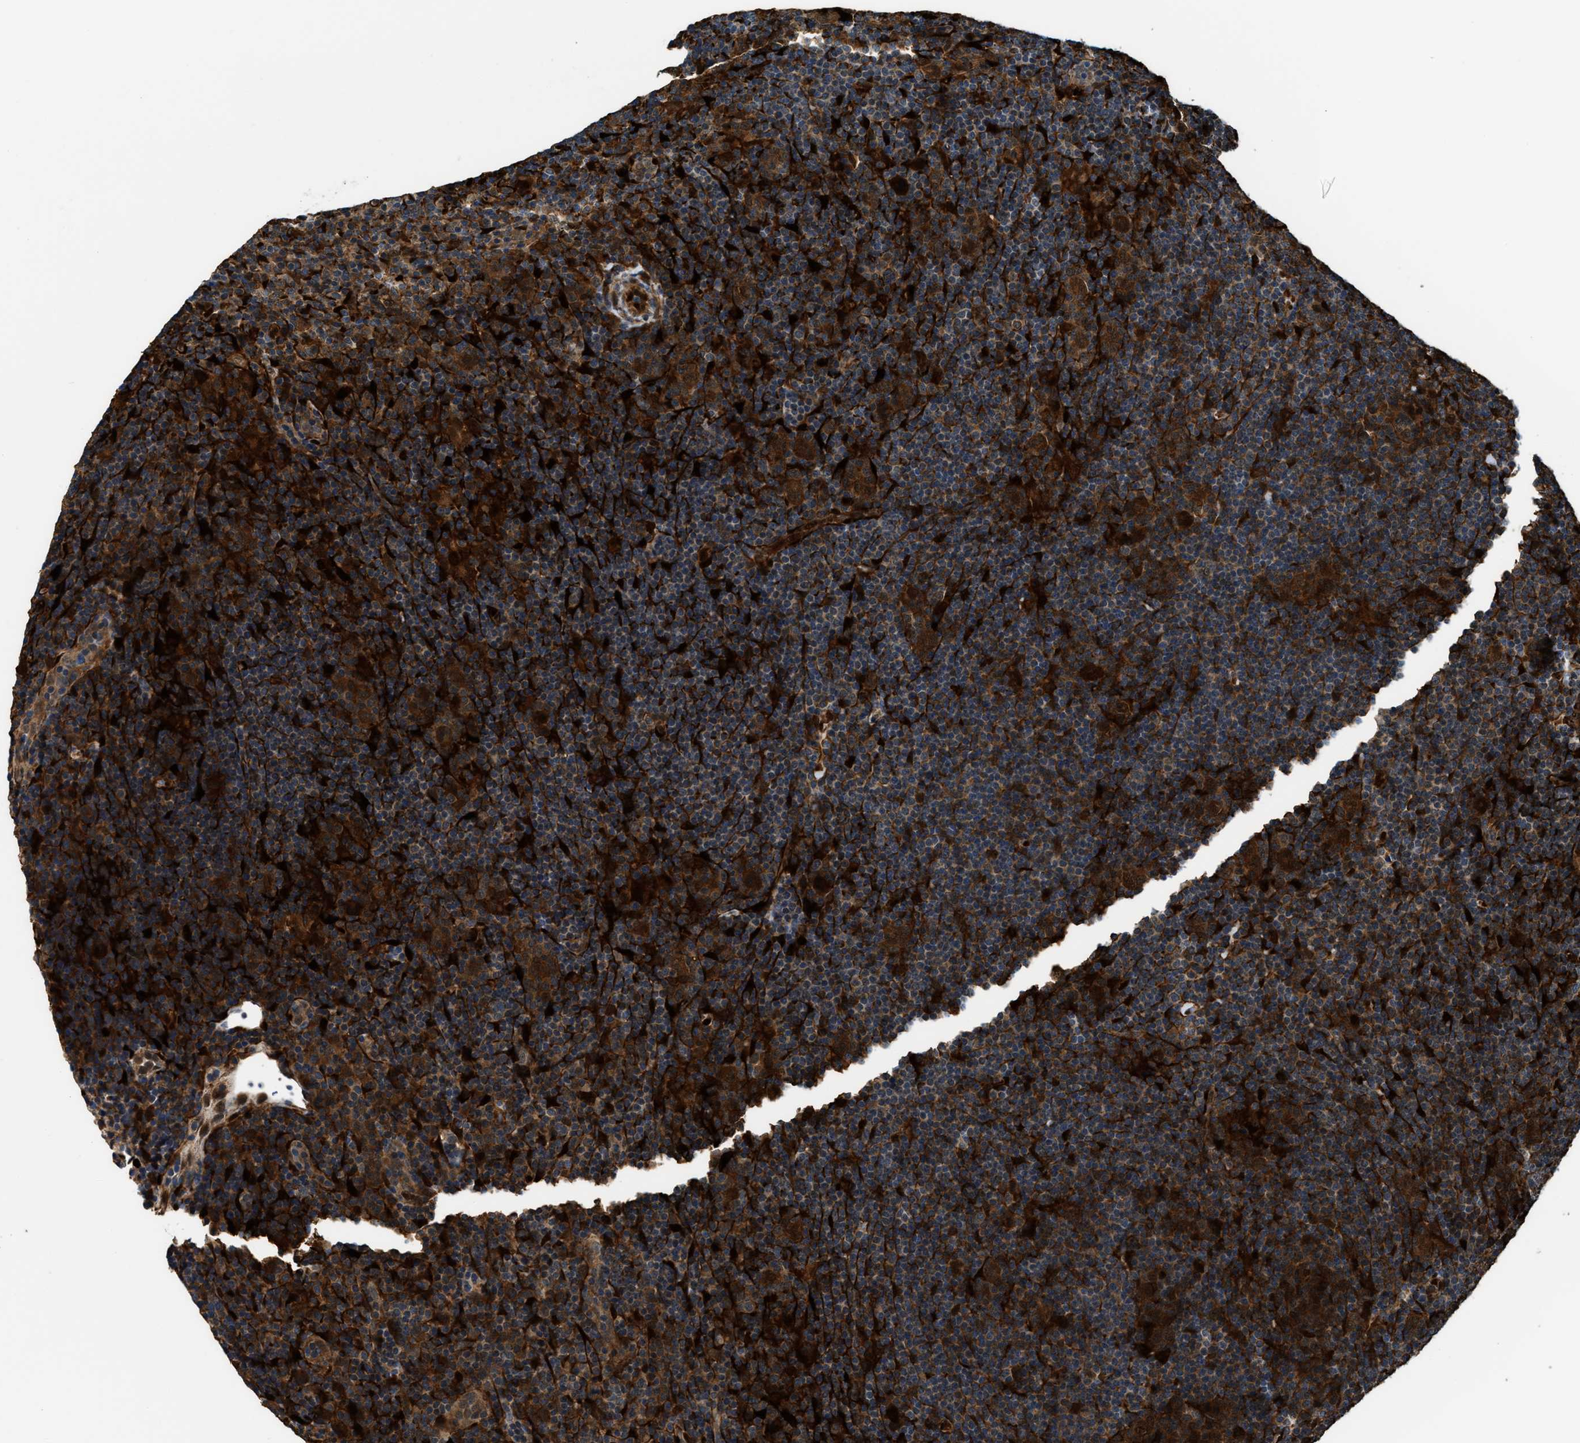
{"staining": {"intensity": "strong", "quantity": ">75%", "location": "cytoplasmic/membranous,nuclear"}, "tissue": "lymphoma", "cell_type": "Tumor cells", "image_type": "cancer", "snomed": [{"axis": "morphology", "description": "Hodgkin's disease, NOS"}, {"axis": "topography", "description": "Lymph node"}], "caption": "This image shows lymphoma stained with immunohistochemistry (IHC) to label a protein in brown. The cytoplasmic/membranous and nuclear of tumor cells show strong positivity for the protein. Nuclei are counter-stained blue.", "gene": "PPA1", "patient": {"sex": "female", "age": 57}}